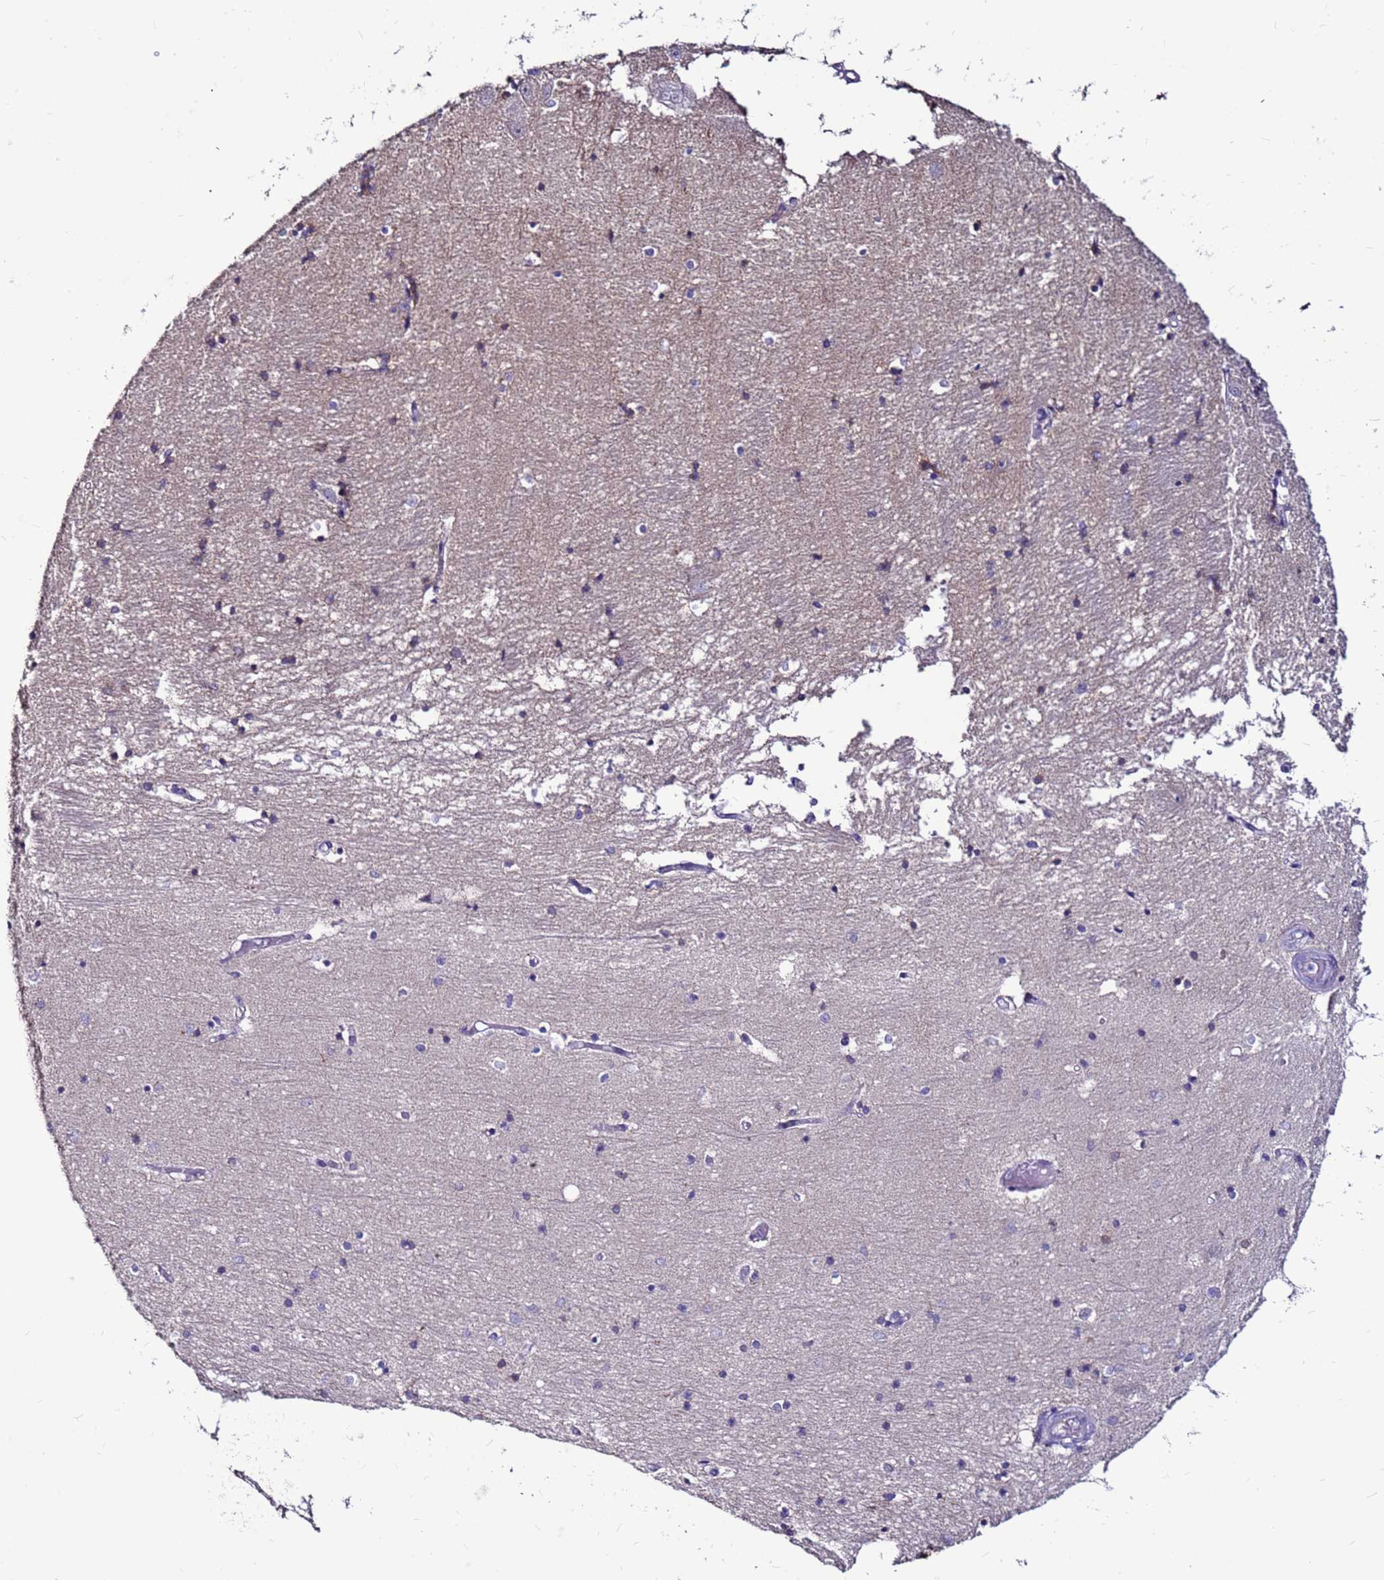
{"staining": {"intensity": "negative", "quantity": "none", "location": "none"}, "tissue": "hippocampus", "cell_type": "Glial cells", "image_type": "normal", "snomed": [{"axis": "morphology", "description": "Normal tissue, NOS"}, {"axis": "topography", "description": "Hippocampus"}], "caption": "This is a image of IHC staining of normal hippocampus, which shows no expression in glial cells.", "gene": "SLC44A3", "patient": {"sex": "male", "age": 45}}